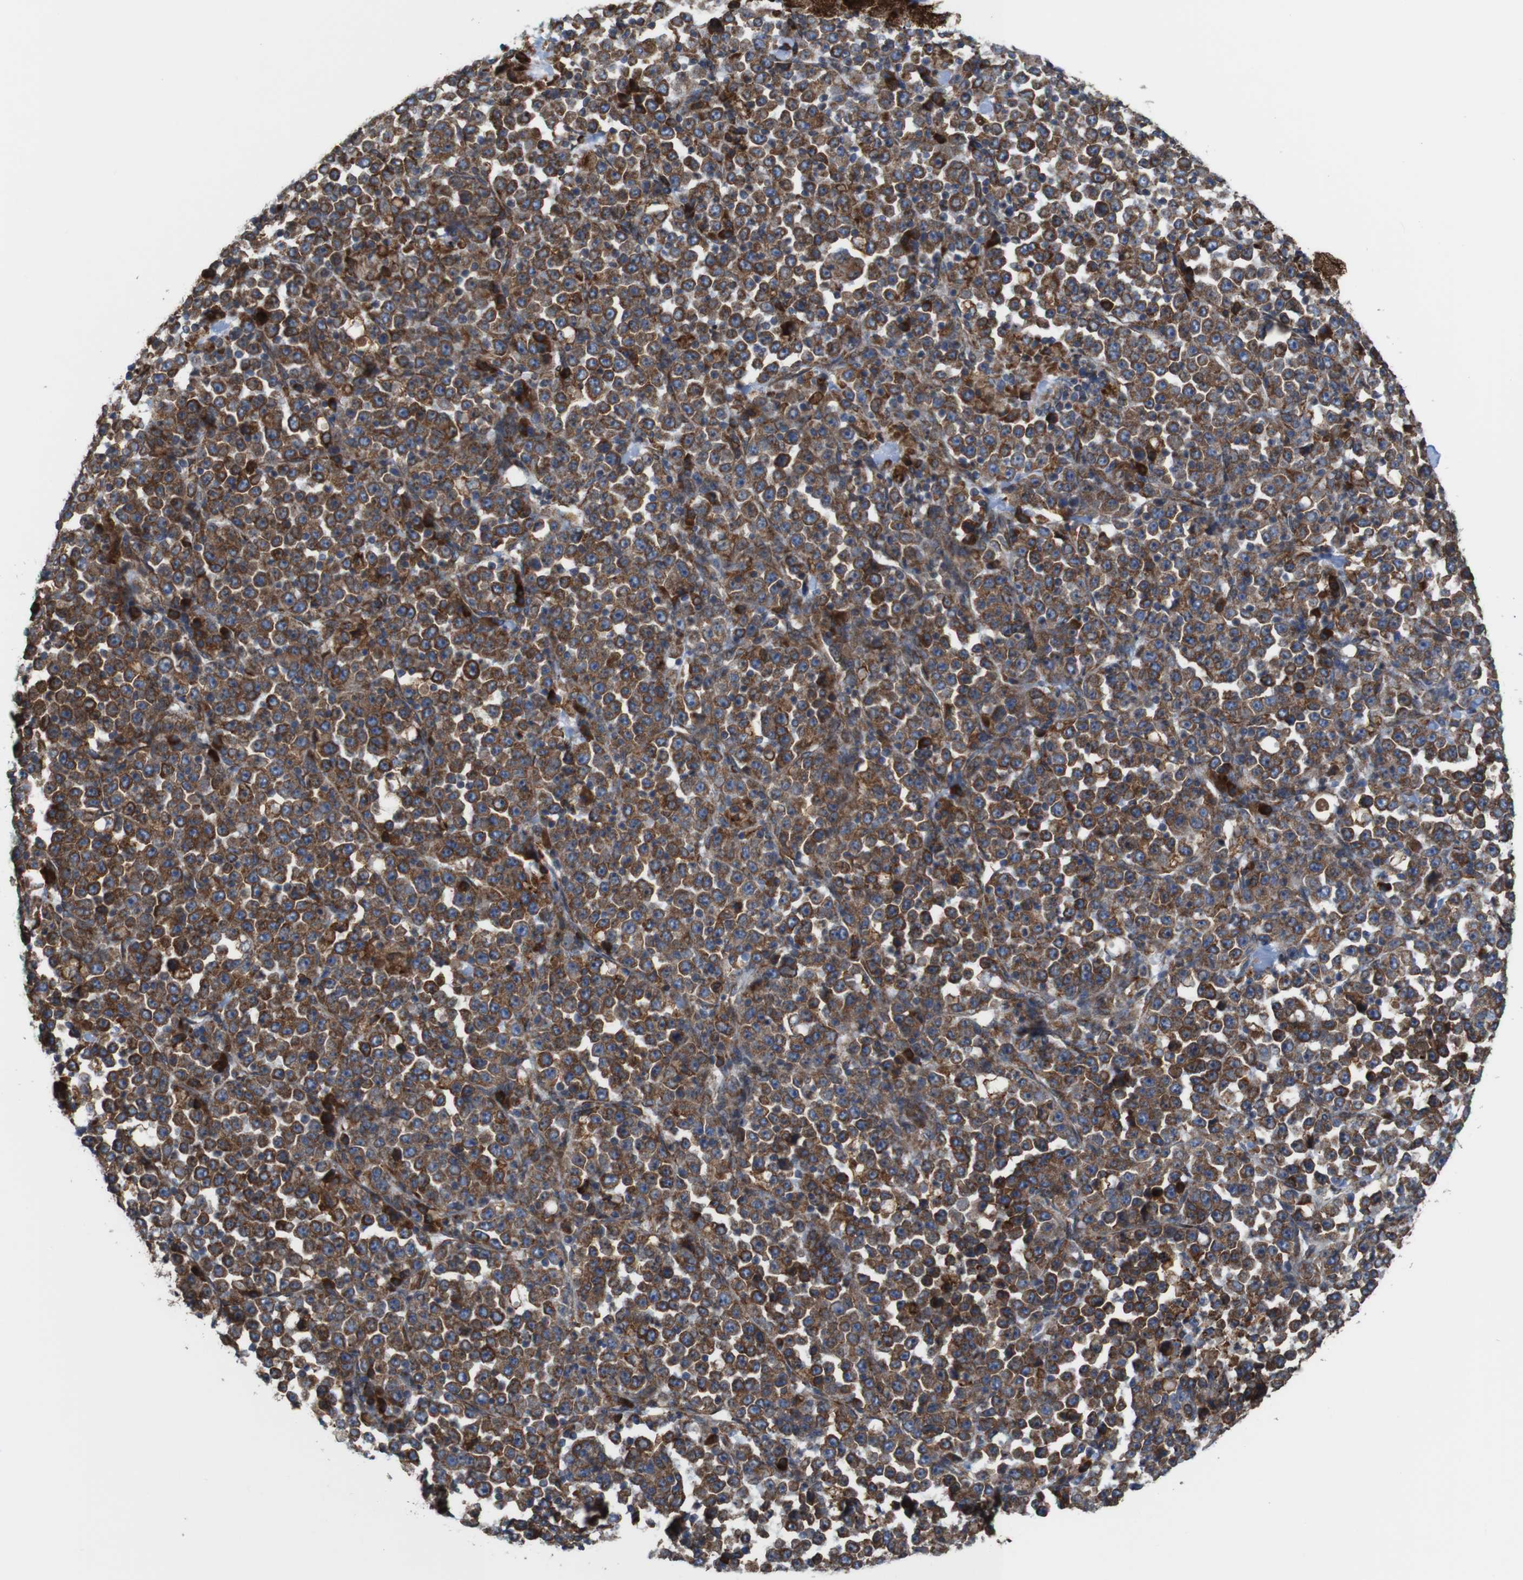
{"staining": {"intensity": "moderate", "quantity": ">75%", "location": "cytoplasmic/membranous"}, "tissue": "stomach cancer", "cell_type": "Tumor cells", "image_type": "cancer", "snomed": [{"axis": "morphology", "description": "Normal tissue, NOS"}, {"axis": "morphology", "description": "Adenocarcinoma, NOS"}, {"axis": "topography", "description": "Stomach, upper"}, {"axis": "topography", "description": "Stomach"}], "caption": "IHC photomicrograph of neoplastic tissue: human stomach cancer stained using immunohistochemistry (IHC) displays medium levels of moderate protein expression localized specifically in the cytoplasmic/membranous of tumor cells, appearing as a cytoplasmic/membranous brown color.", "gene": "UGGT1", "patient": {"sex": "male", "age": 59}}